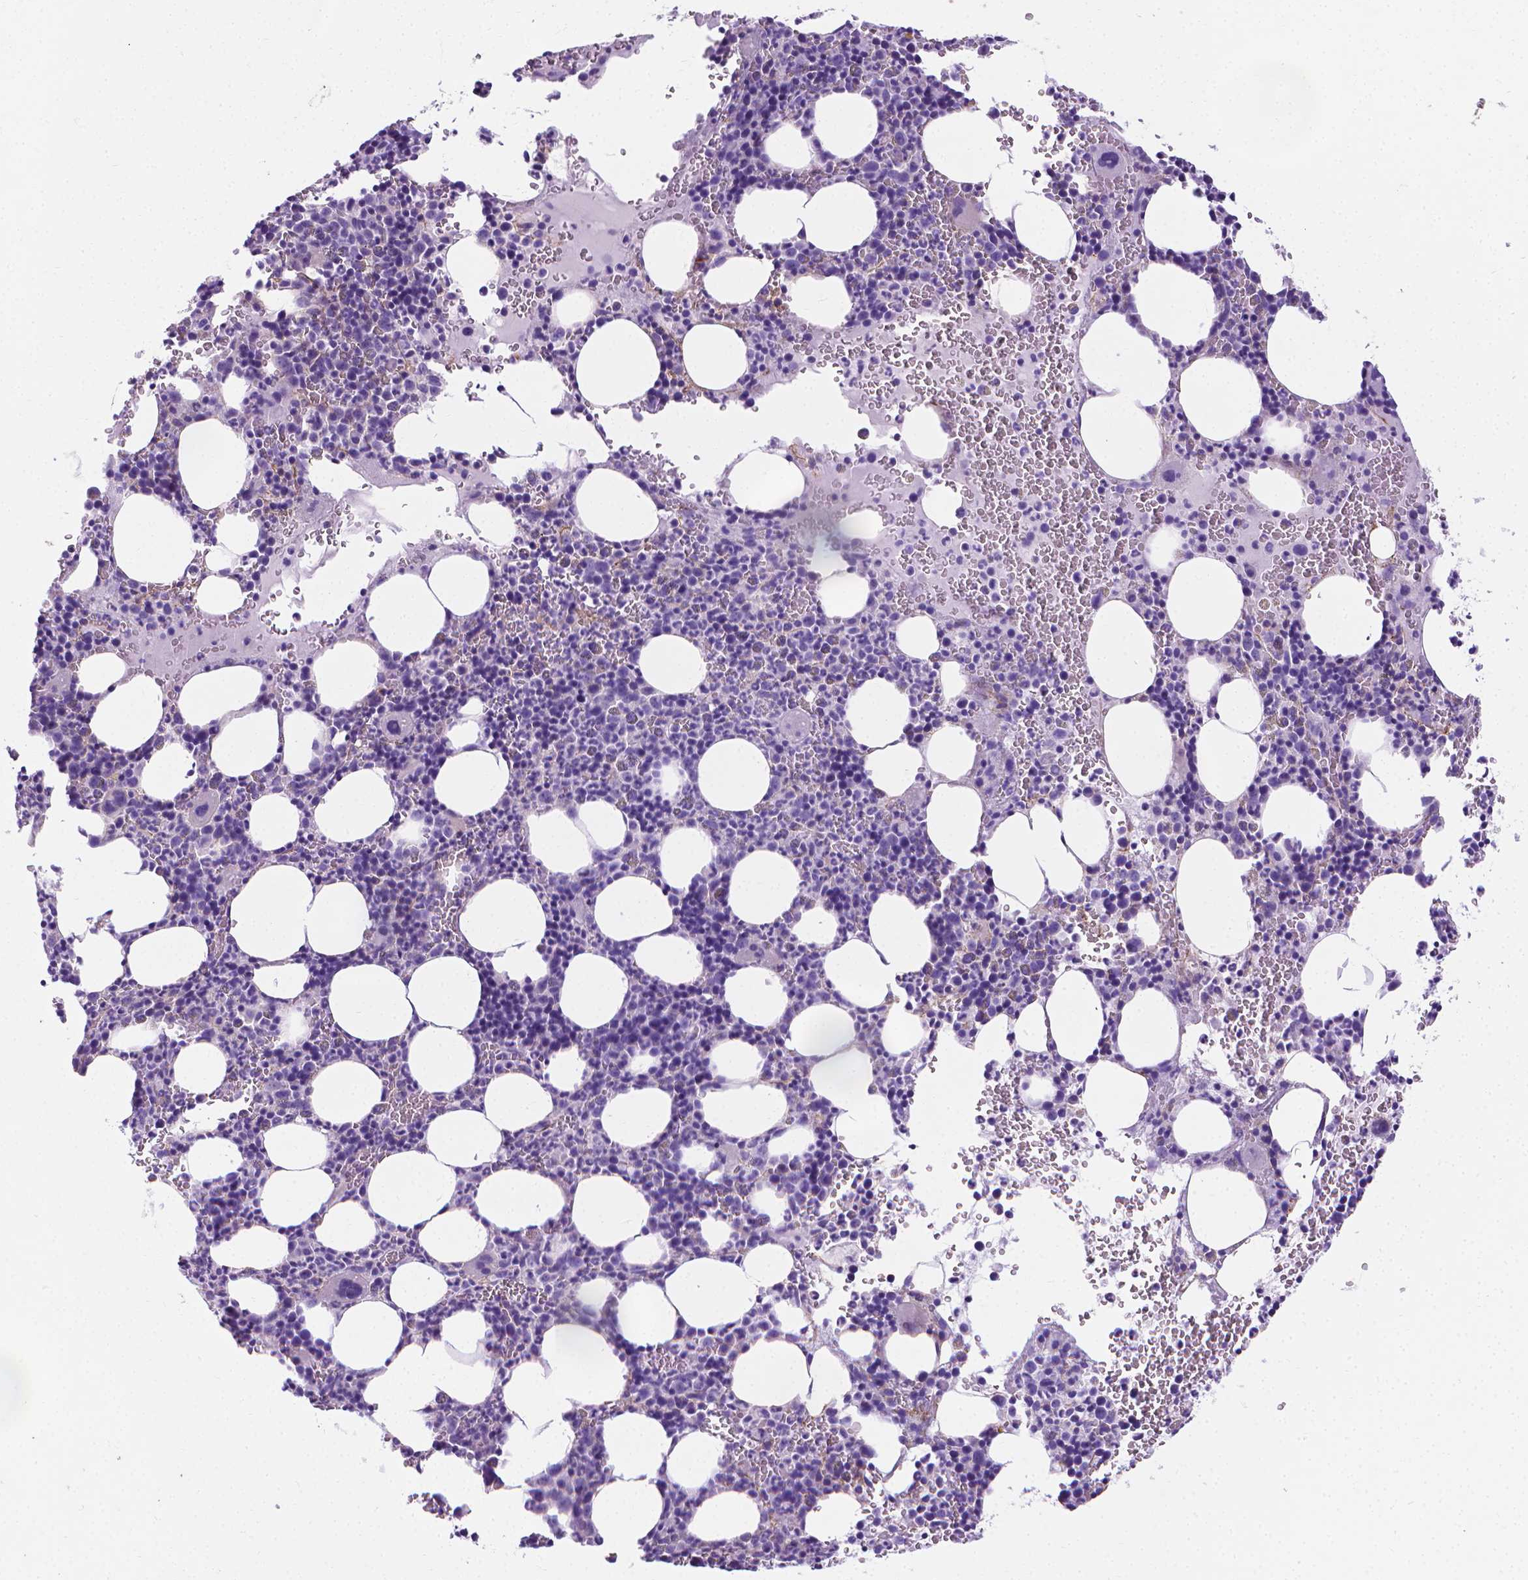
{"staining": {"intensity": "negative", "quantity": "none", "location": "none"}, "tissue": "bone marrow", "cell_type": "Hematopoietic cells", "image_type": "normal", "snomed": [{"axis": "morphology", "description": "Normal tissue, NOS"}, {"axis": "topography", "description": "Bone marrow"}], "caption": "A high-resolution photomicrograph shows IHC staining of normal bone marrow, which reveals no significant expression in hematopoietic cells.", "gene": "MFAP2", "patient": {"sex": "male", "age": 63}}